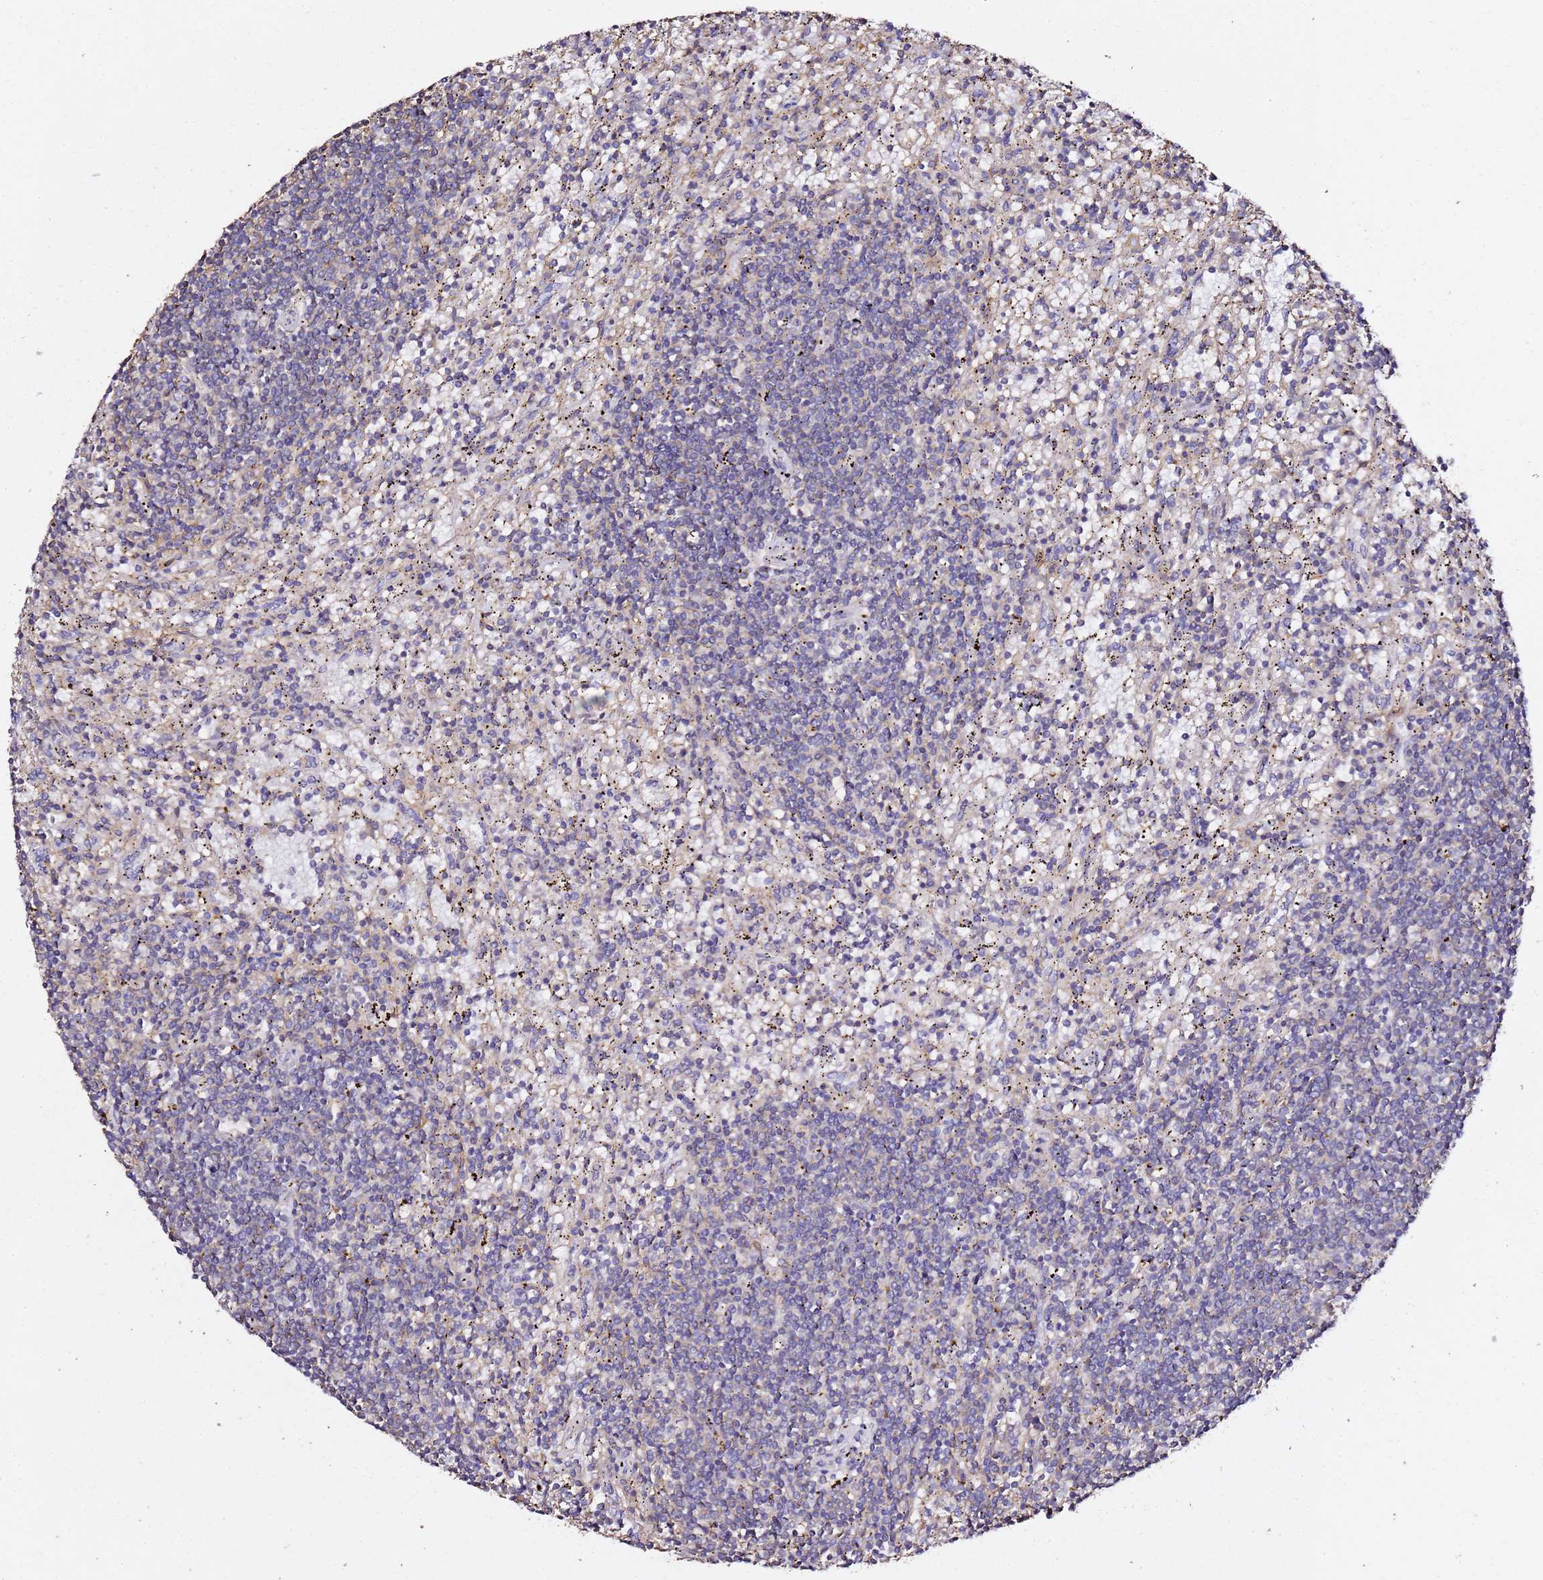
{"staining": {"intensity": "negative", "quantity": "none", "location": "none"}, "tissue": "lymphoma", "cell_type": "Tumor cells", "image_type": "cancer", "snomed": [{"axis": "morphology", "description": "Malignant lymphoma, non-Hodgkin's type, Low grade"}, {"axis": "topography", "description": "Spleen"}], "caption": "Immunohistochemistry photomicrograph of neoplastic tissue: human lymphoma stained with DAB (3,3'-diaminobenzidine) exhibits no significant protein positivity in tumor cells.", "gene": "ZFP36L2", "patient": {"sex": "male", "age": 76}}